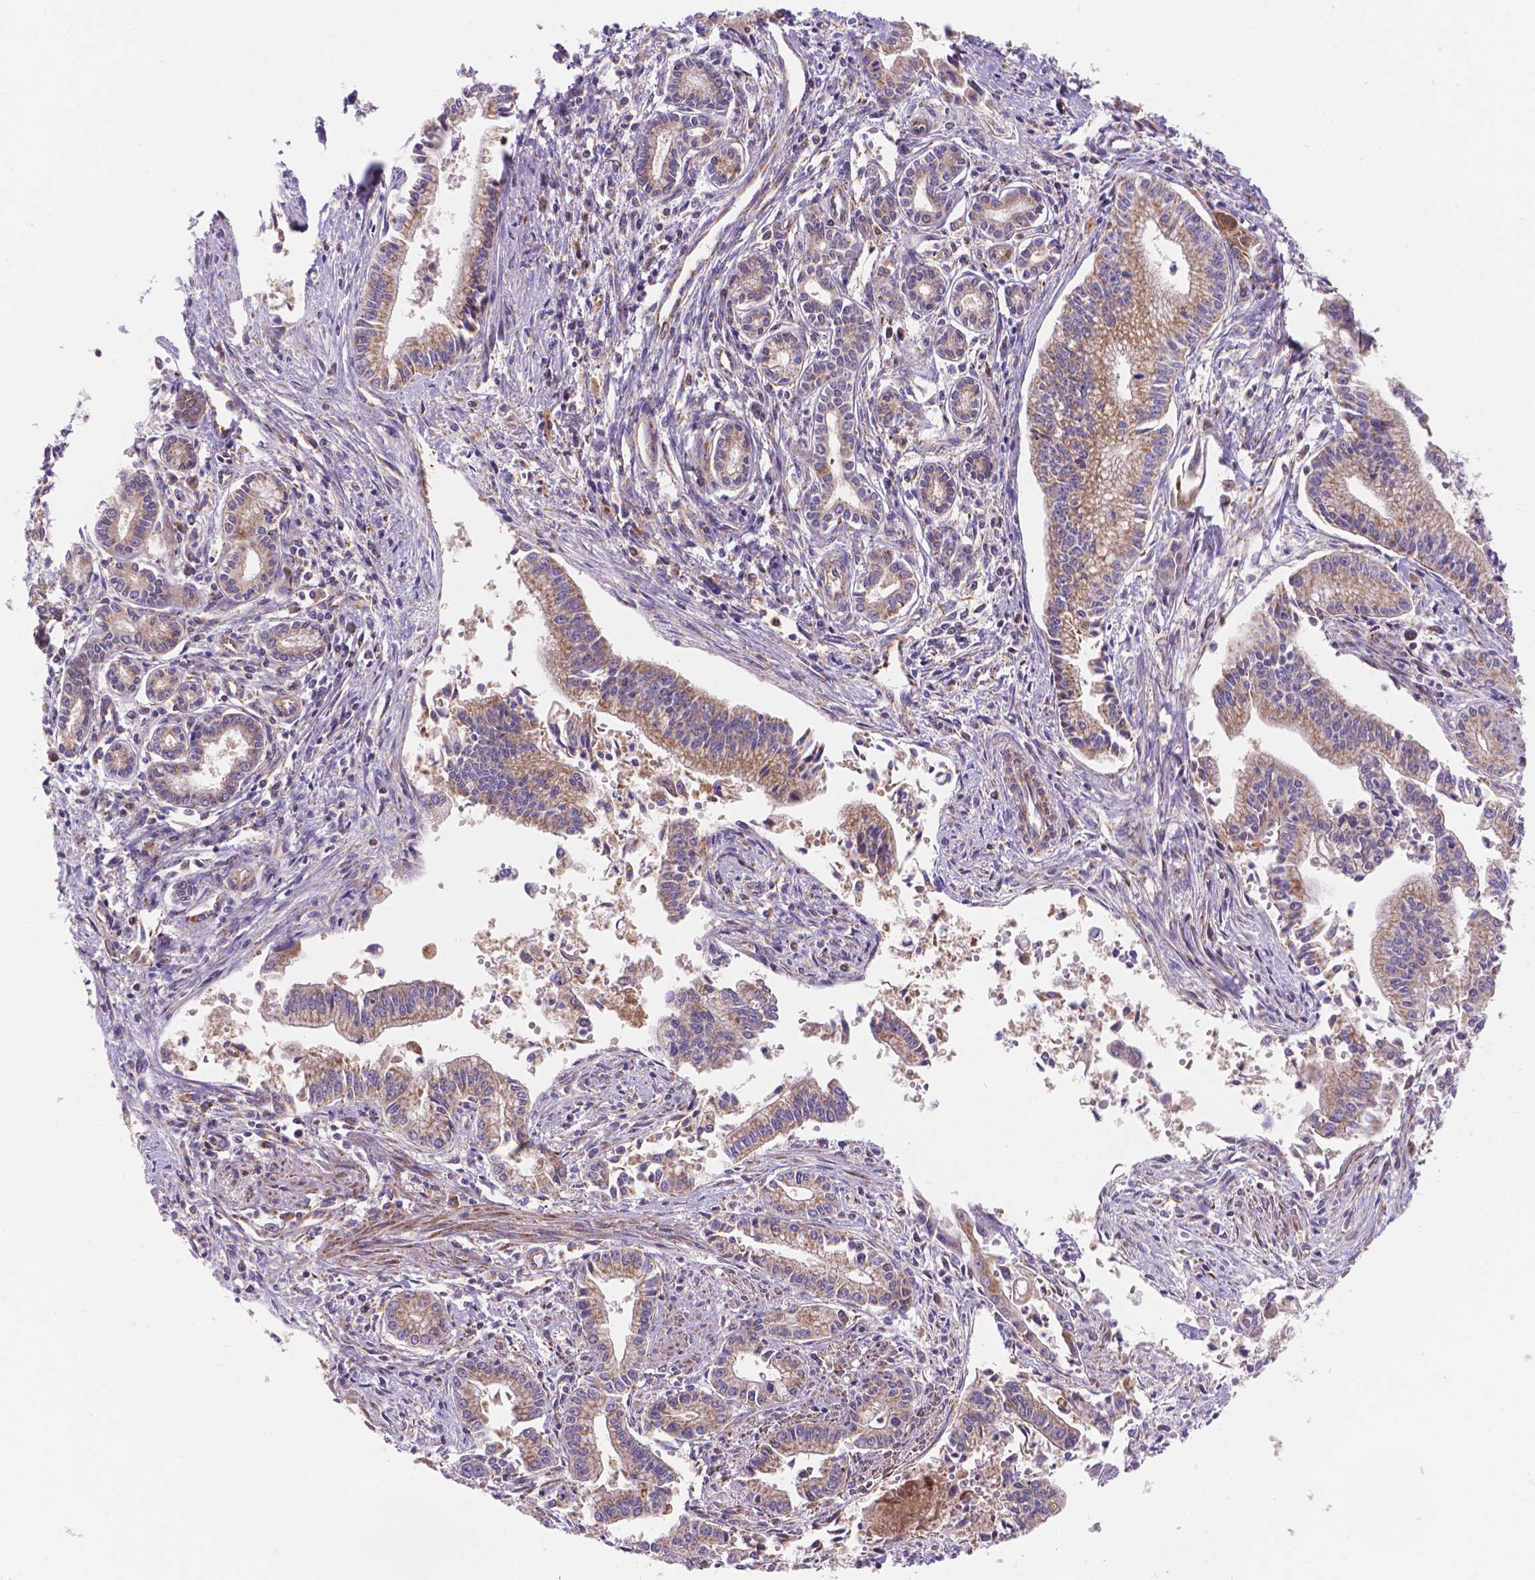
{"staining": {"intensity": "weak", "quantity": "25%-75%", "location": "cytoplasmic/membranous"}, "tissue": "pancreatic cancer", "cell_type": "Tumor cells", "image_type": "cancer", "snomed": [{"axis": "morphology", "description": "Adenocarcinoma, NOS"}, {"axis": "topography", "description": "Pancreas"}], "caption": "Tumor cells reveal low levels of weak cytoplasmic/membranous positivity in about 25%-75% of cells in human pancreatic adenocarcinoma.", "gene": "AK3", "patient": {"sex": "female", "age": 65}}